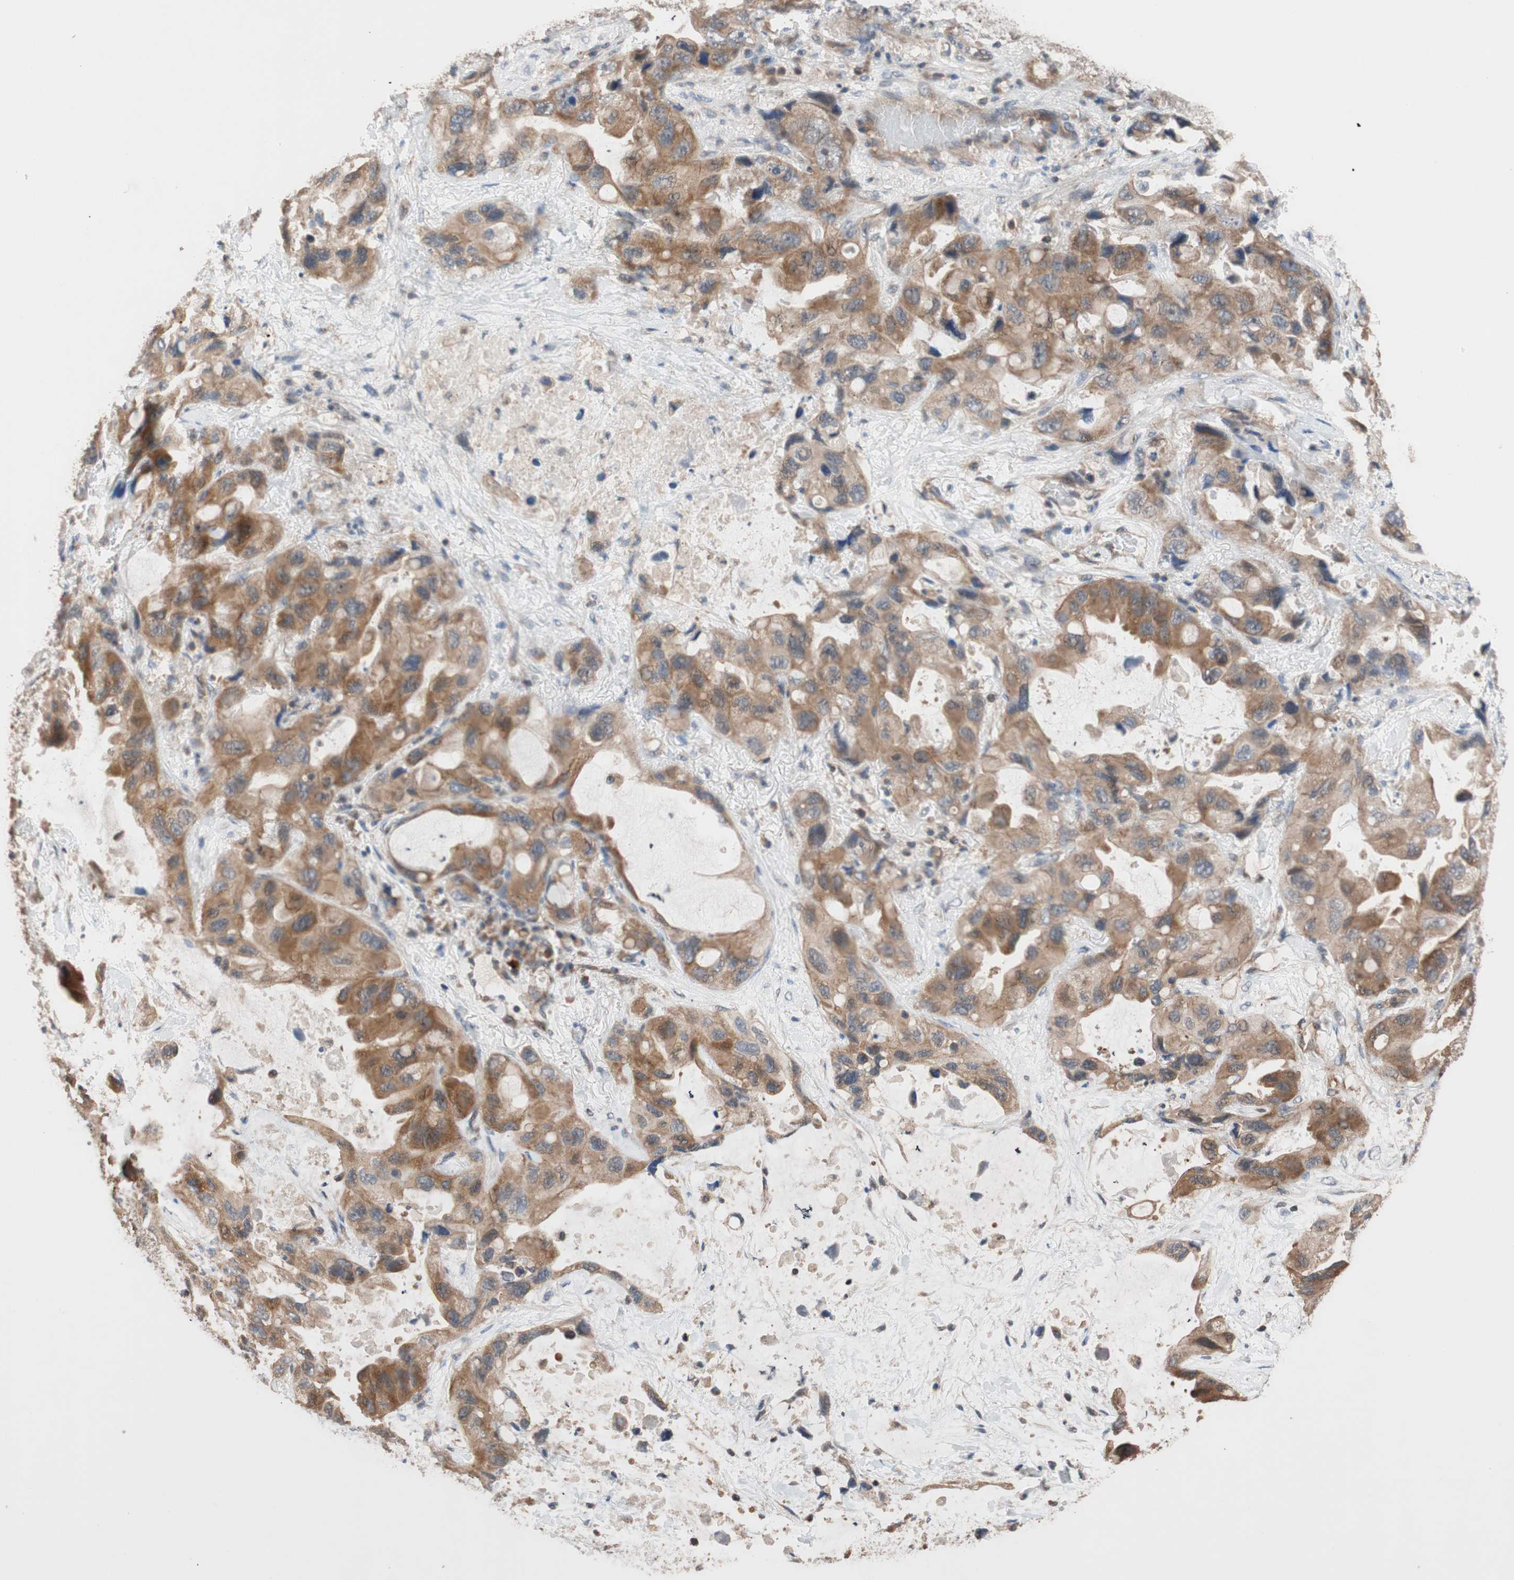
{"staining": {"intensity": "moderate", "quantity": ">75%", "location": "cytoplasmic/membranous"}, "tissue": "lung cancer", "cell_type": "Tumor cells", "image_type": "cancer", "snomed": [{"axis": "morphology", "description": "Squamous cell carcinoma, NOS"}, {"axis": "topography", "description": "Lung"}], "caption": "Immunohistochemistry histopathology image of human lung cancer stained for a protein (brown), which shows medium levels of moderate cytoplasmic/membranous expression in approximately >75% of tumor cells.", "gene": "MAP4K2", "patient": {"sex": "female", "age": 73}}